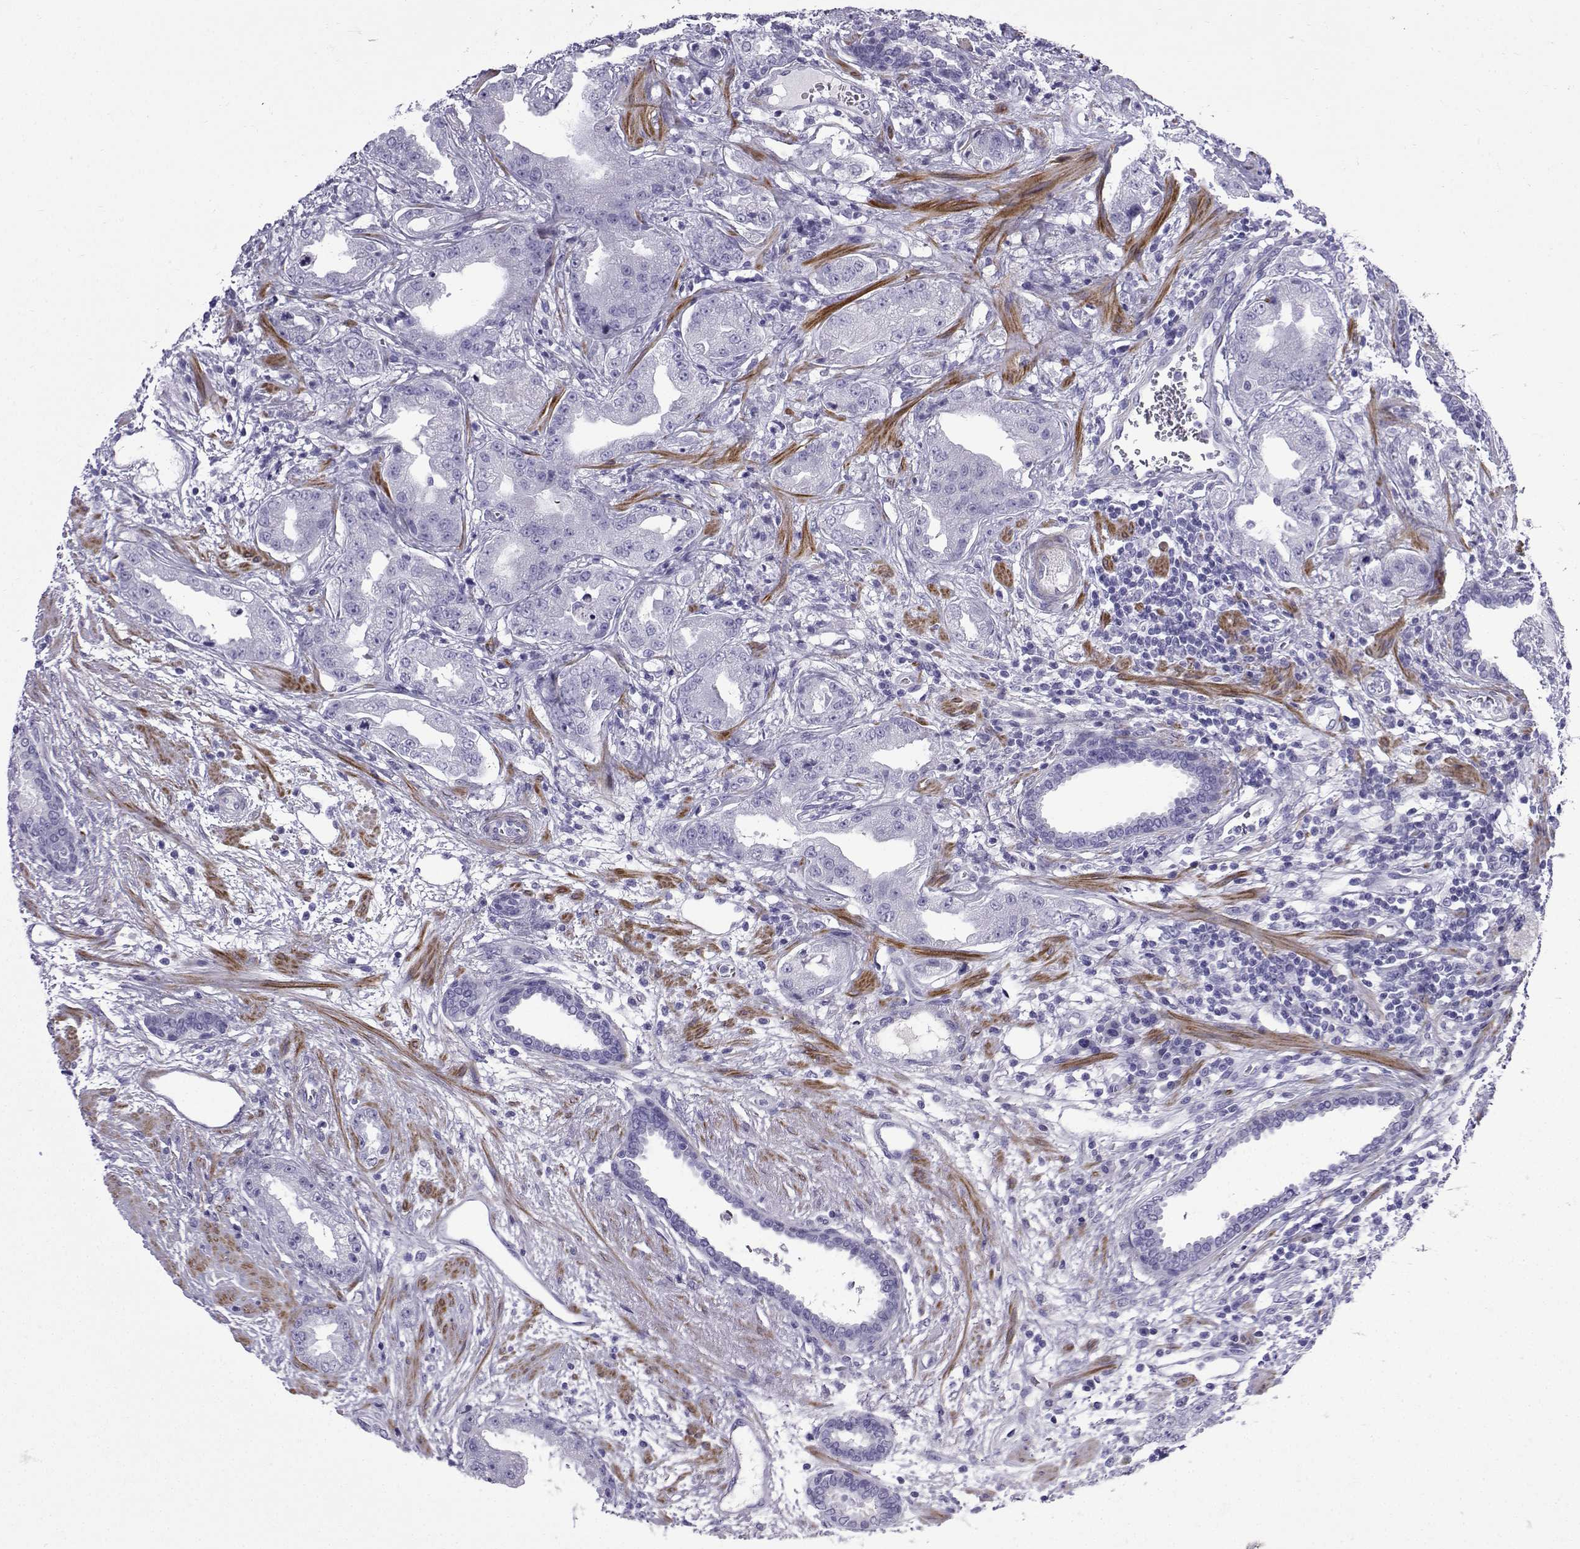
{"staining": {"intensity": "negative", "quantity": "none", "location": "none"}, "tissue": "prostate cancer", "cell_type": "Tumor cells", "image_type": "cancer", "snomed": [{"axis": "morphology", "description": "Adenocarcinoma, Low grade"}, {"axis": "topography", "description": "Prostate"}], "caption": "Prostate cancer was stained to show a protein in brown. There is no significant staining in tumor cells. (DAB immunohistochemistry (IHC) with hematoxylin counter stain).", "gene": "KCNF1", "patient": {"sex": "male", "age": 62}}